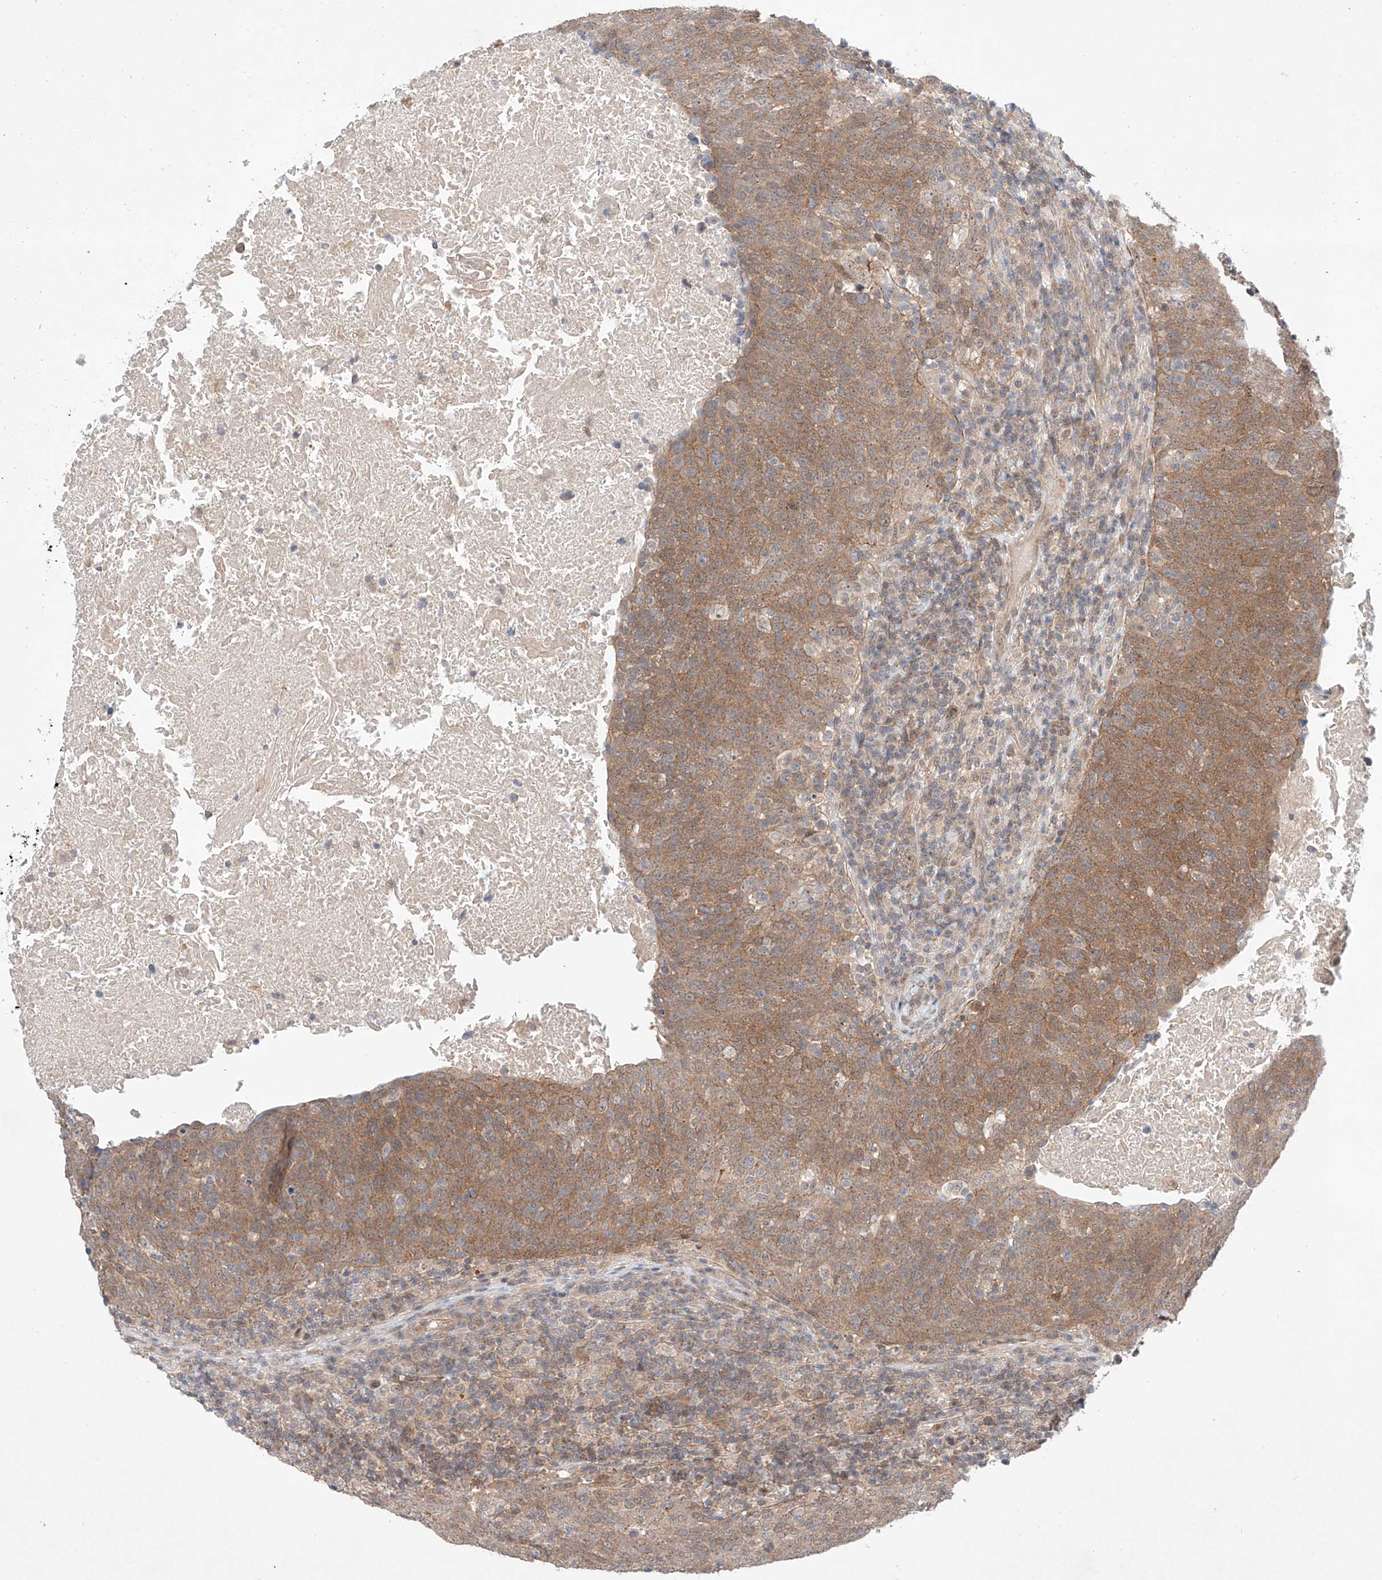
{"staining": {"intensity": "moderate", "quantity": ">75%", "location": "cytoplasmic/membranous"}, "tissue": "head and neck cancer", "cell_type": "Tumor cells", "image_type": "cancer", "snomed": [{"axis": "morphology", "description": "Squamous cell carcinoma, NOS"}, {"axis": "morphology", "description": "Squamous cell carcinoma, metastatic, NOS"}, {"axis": "topography", "description": "Lymph node"}, {"axis": "topography", "description": "Head-Neck"}], "caption": "IHC image of neoplastic tissue: human metastatic squamous cell carcinoma (head and neck) stained using immunohistochemistry (IHC) shows medium levels of moderate protein expression localized specifically in the cytoplasmic/membranous of tumor cells, appearing as a cytoplasmic/membranous brown color.", "gene": "TSR2", "patient": {"sex": "male", "age": 62}}